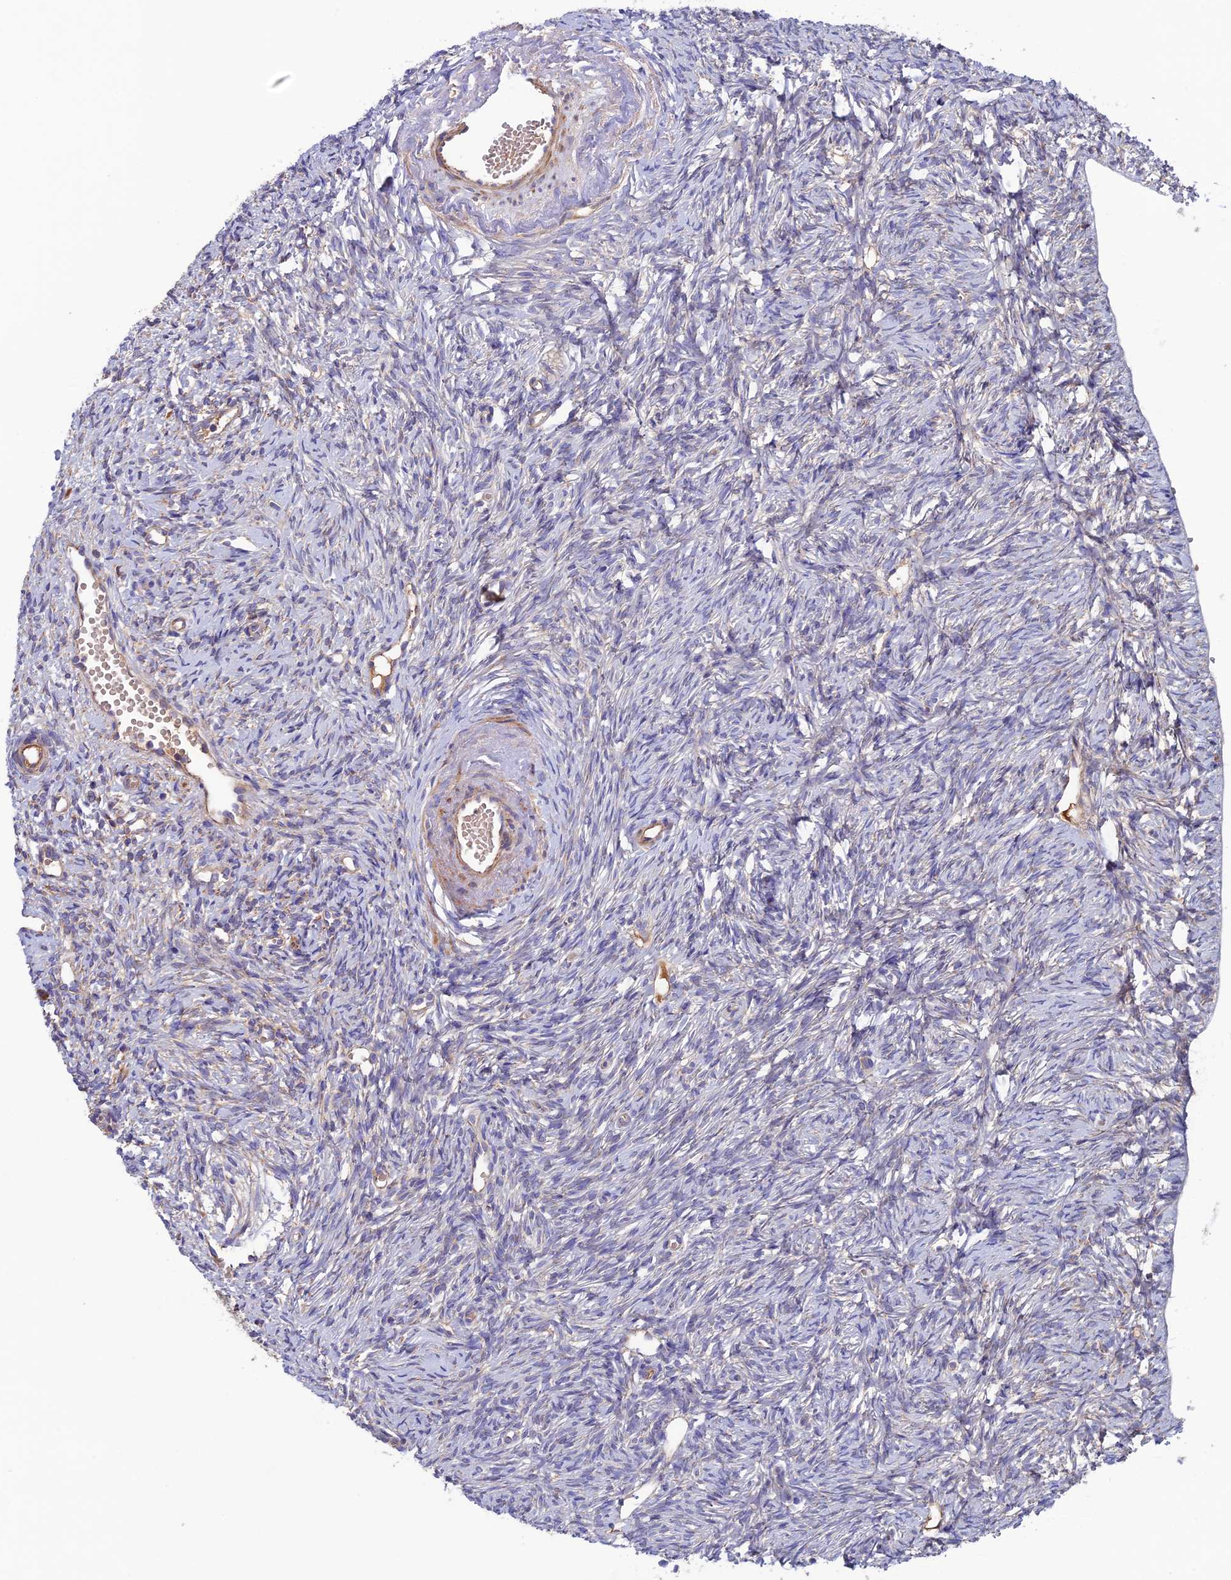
{"staining": {"intensity": "negative", "quantity": "none", "location": "none"}, "tissue": "ovary", "cell_type": "Ovarian stroma cells", "image_type": "normal", "snomed": [{"axis": "morphology", "description": "Normal tissue, NOS"}, {"axis": "topography", "description": "Ovary"}], "caption": "Image shows no protein staining in ovarian stroma cells of benign ovary. The staining was performed using DAB (3,3'-diaminobenzidine) to visualize the protein expression in brown, while the nuclei were stained in blue with hematoxylin (Magnification: 20x).", "gene": "SLC15A5", "patient": {"sex": "female", "age": 51}}